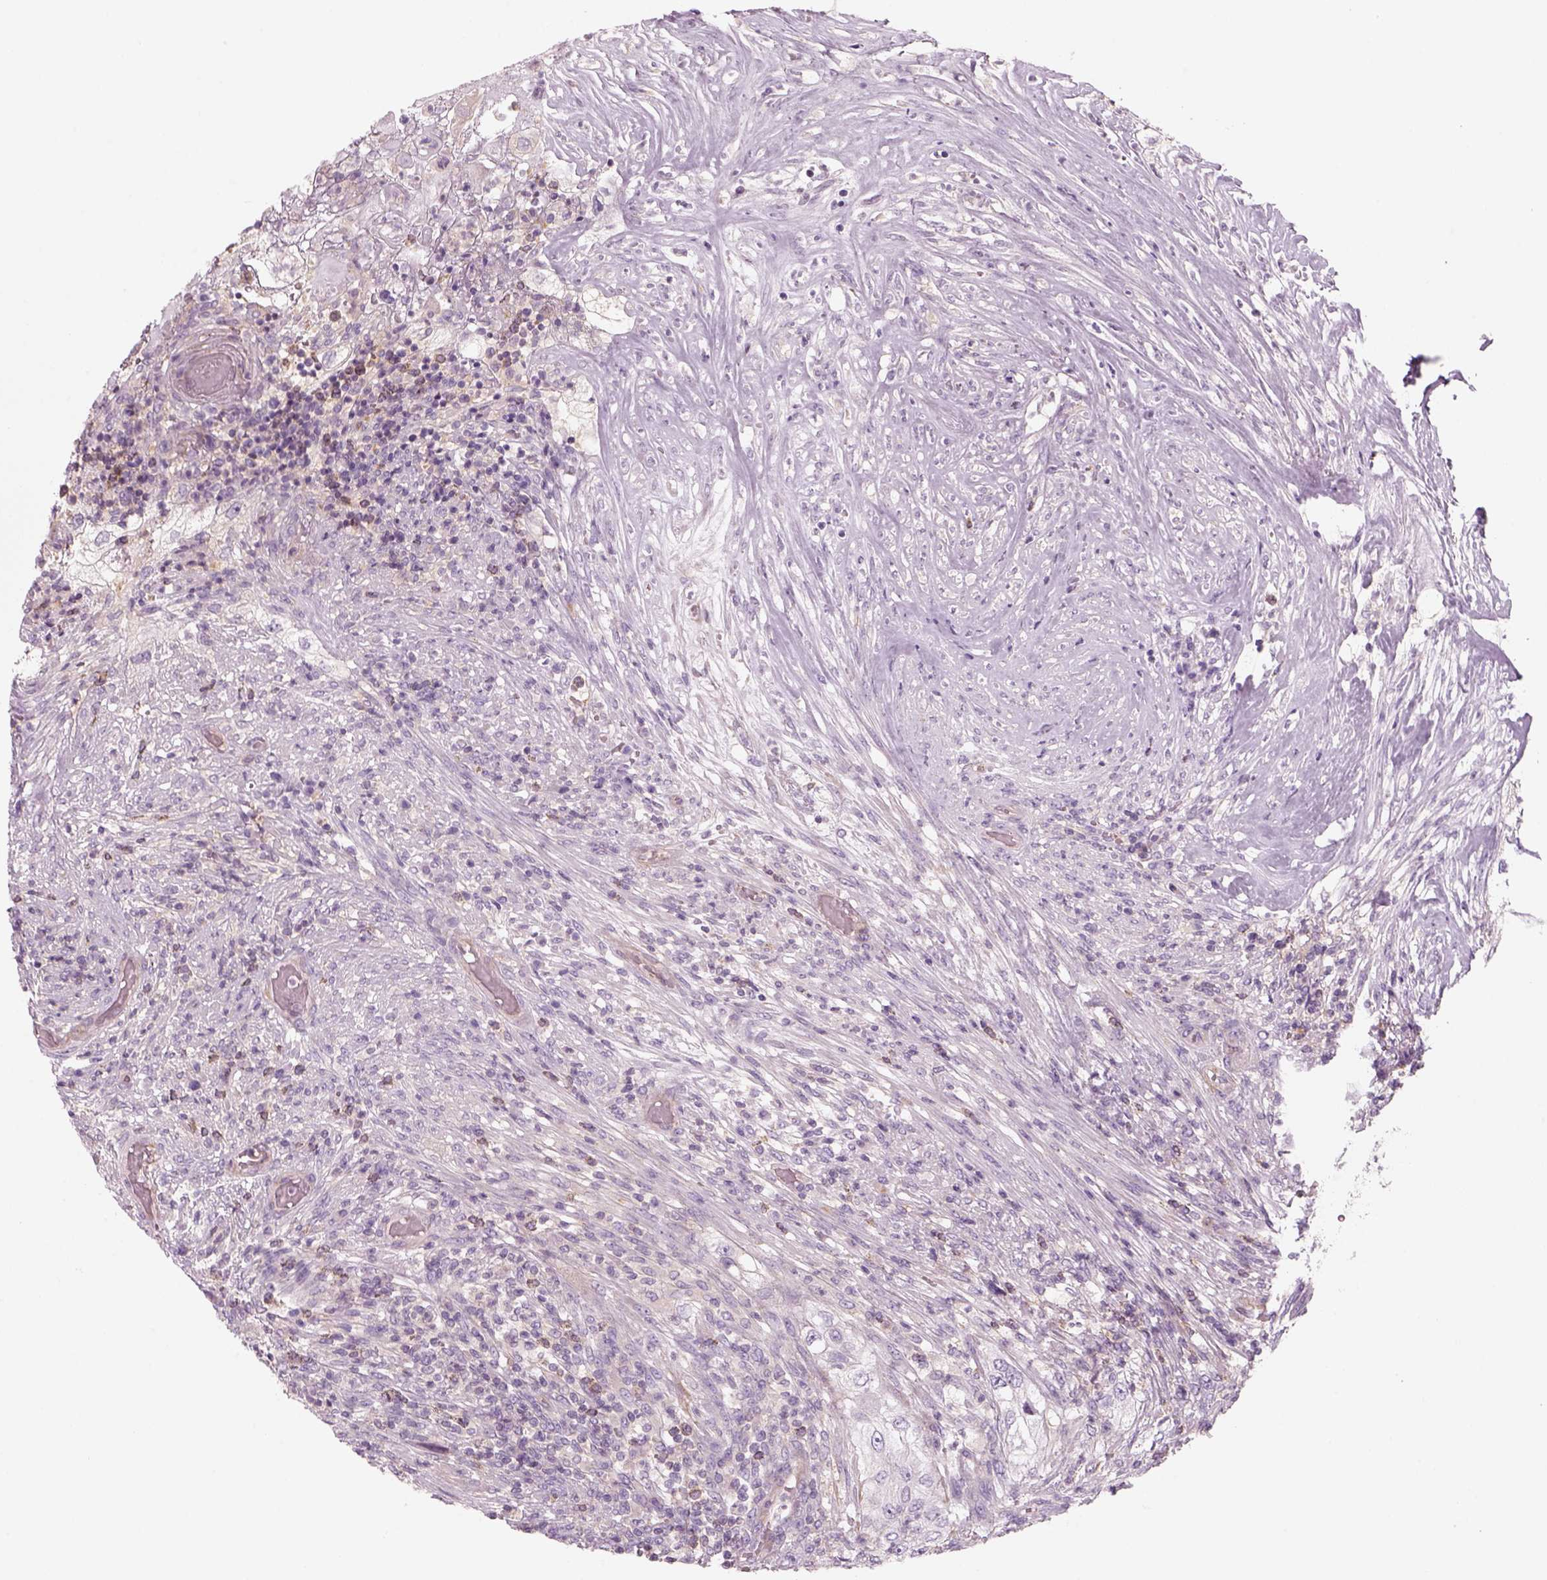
{"staining": {"intensity": "negative", "quantity": "none", "location": "none"}, "tissue": "urothelial cancer", "cell_type": "Tumor cells", "image_type": "cancer", "snomed": [{"axis": "morphology", "description": "Urothelial carcinoma, High grade"}, {"axis": "topography", "description": "Urinary bladder"}], "caption": "High magnification brightfield microscopy of urothelial cancer stained with DAB (brown) and counterstained with hematoxylin (blue): tumor cells show no significant staining.", "gene": "SLC1A7", "patient": {"sex": "female", "age": 60}}